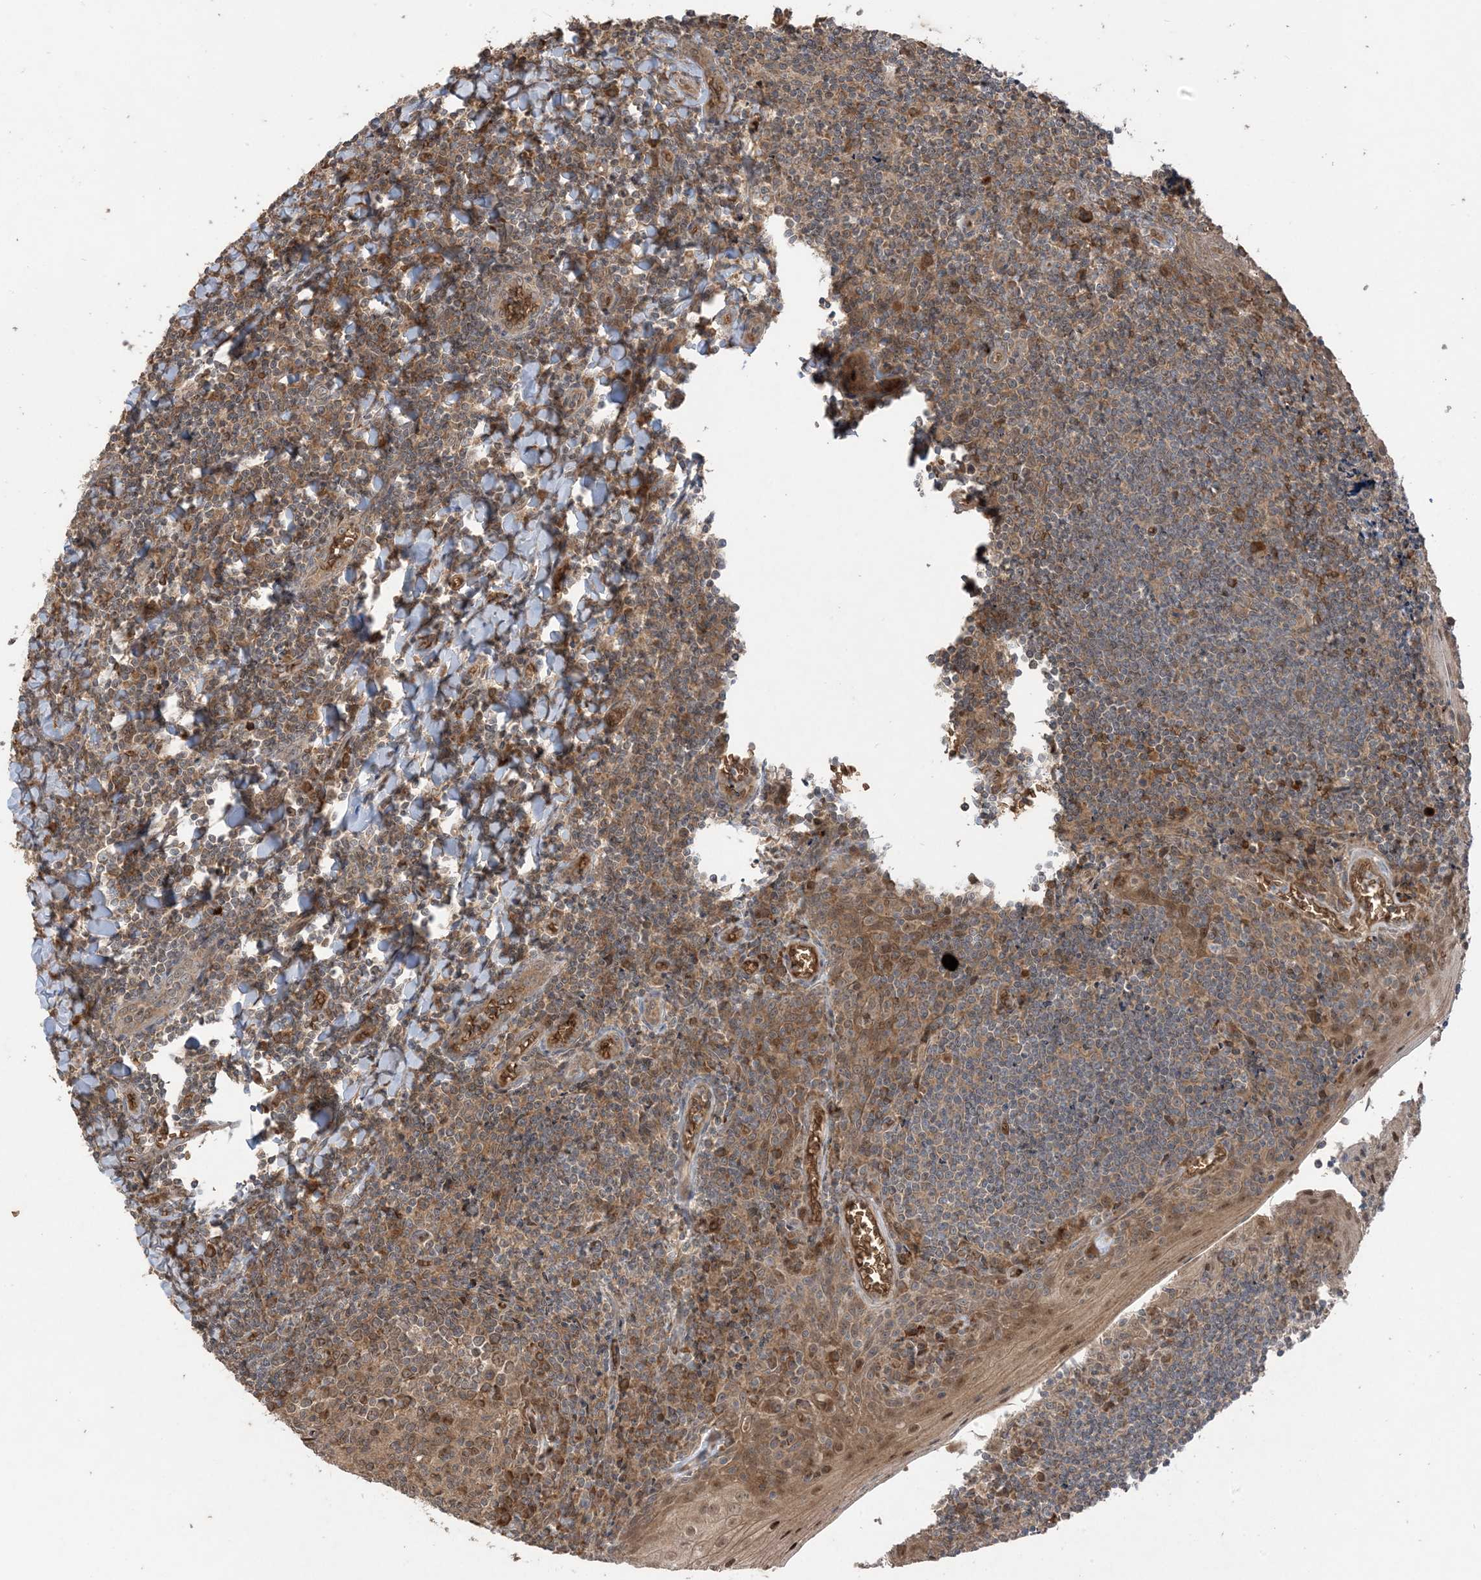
{"staining": {"intensity": "moderate", "quantity": "25%-75%", "location": "cytoplasmic/membranous,nuclear"}, "tissue": "tonsil", "cell_type": "Germinal center cells", "image_type": "normal", "snomed": [{"axis": "morphology", "description": "Normal tissue, NOS"}, {"axis": "topography", "description": "Tonsil"}], "caption": "A photomicrograph of tonsil stained for a protein demonstrates moderate cytoplasmic/membranous,nuclear brown staining in germinal center cells.", "gene": "PUSL1", "patient": {"sex": "male", "age": 27}}